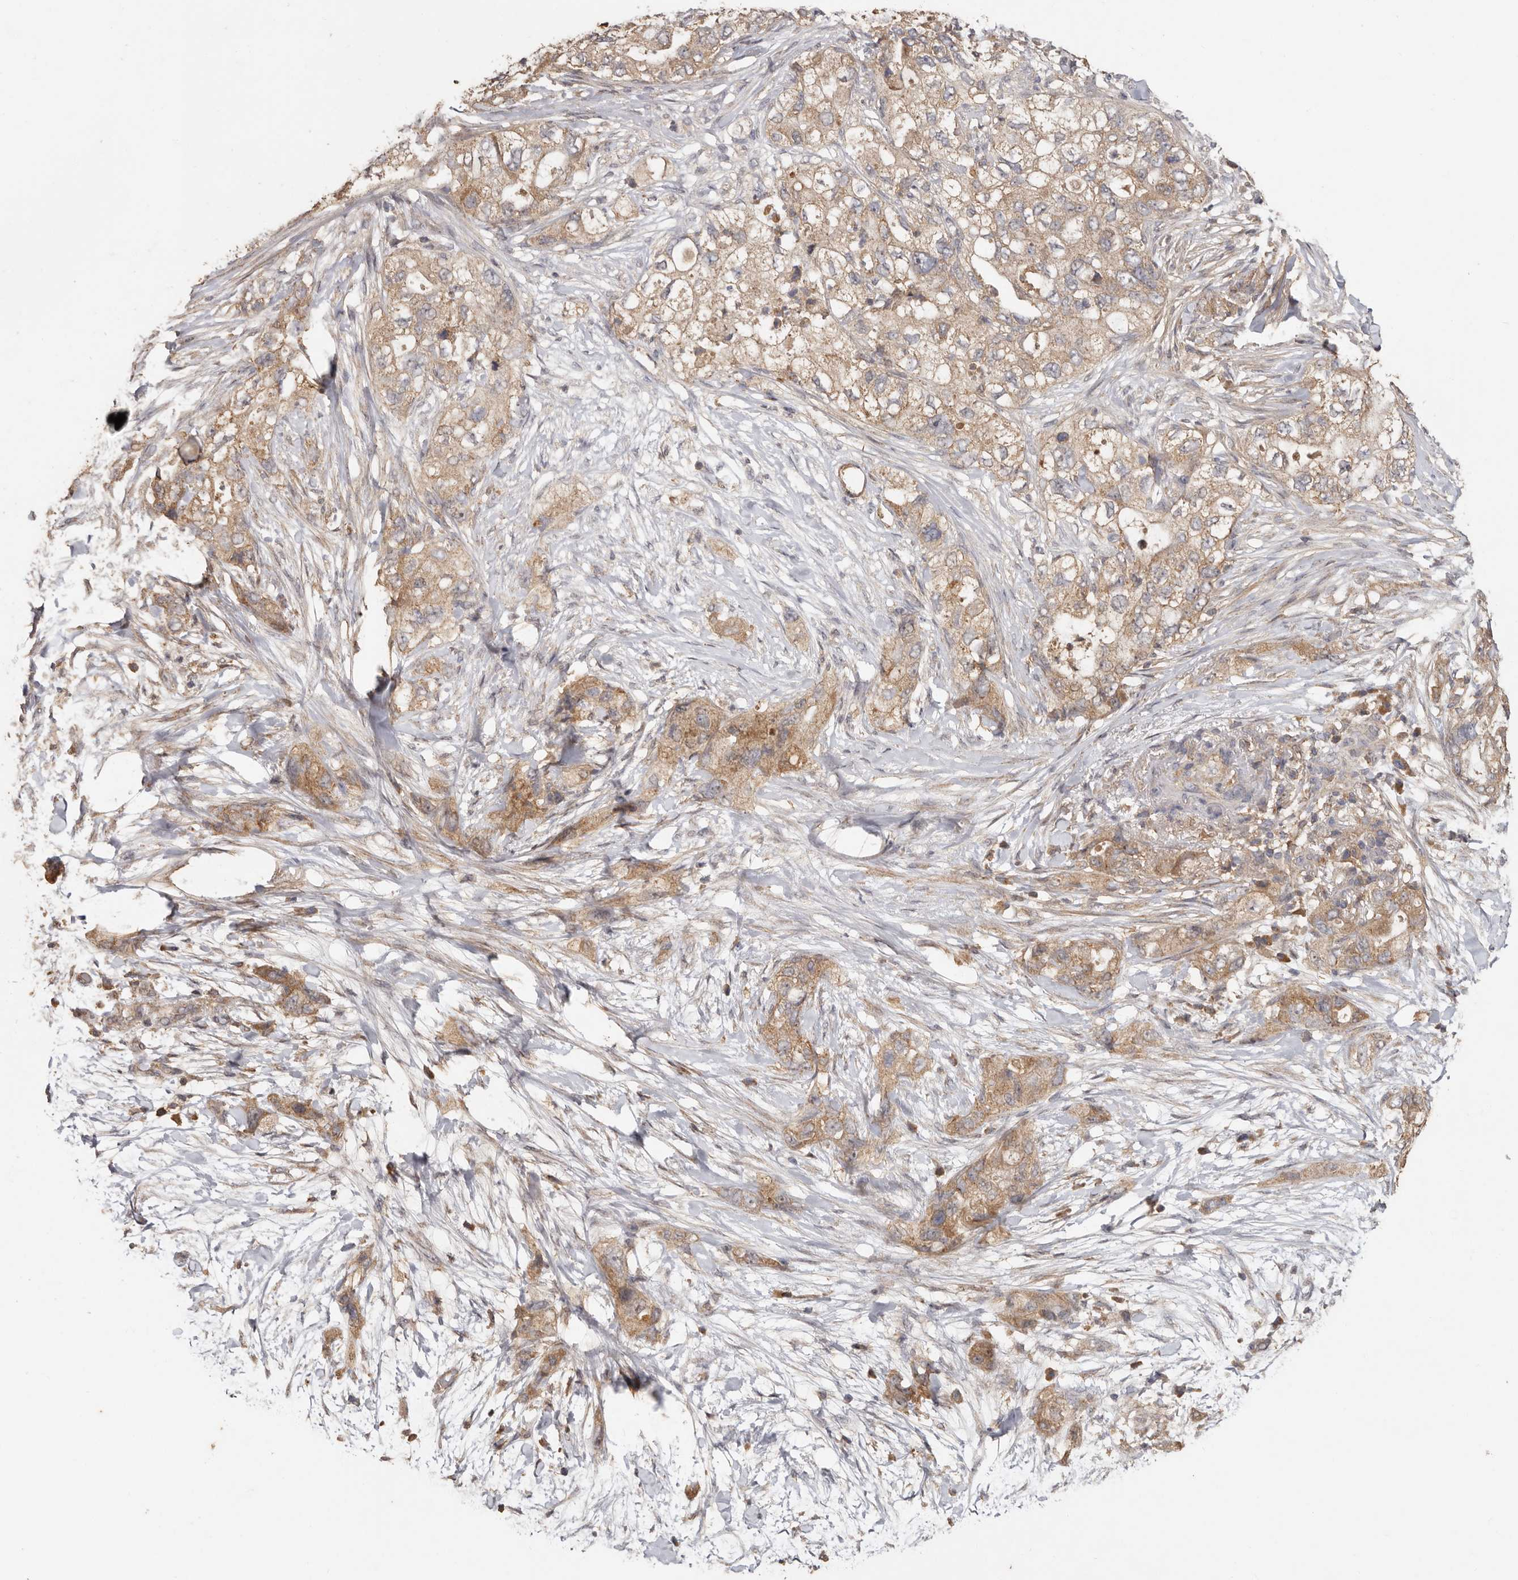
{"staining": {"intensity": "moderate", "quantity": ">75%", "location": "cytoplasmic/membranous"}, "tissue": "pancreatic cancer", "cell_type": "Tumor cells", "image_type": "cancer", "snomed": [{"axis": "morphology", "description": "Adenocarcinoma, NOS"}, {"axis": "topography", "description": "Pancreas"}], "caption": "Pancreatic adenocarcinoma stained with immunohistochemistry (IHC) displays moderate cytoplasmic/membranous staining in about >75% of tumor cells.", "gene": "RWDD1", "patient": {"sex": "female", "age": 73}}